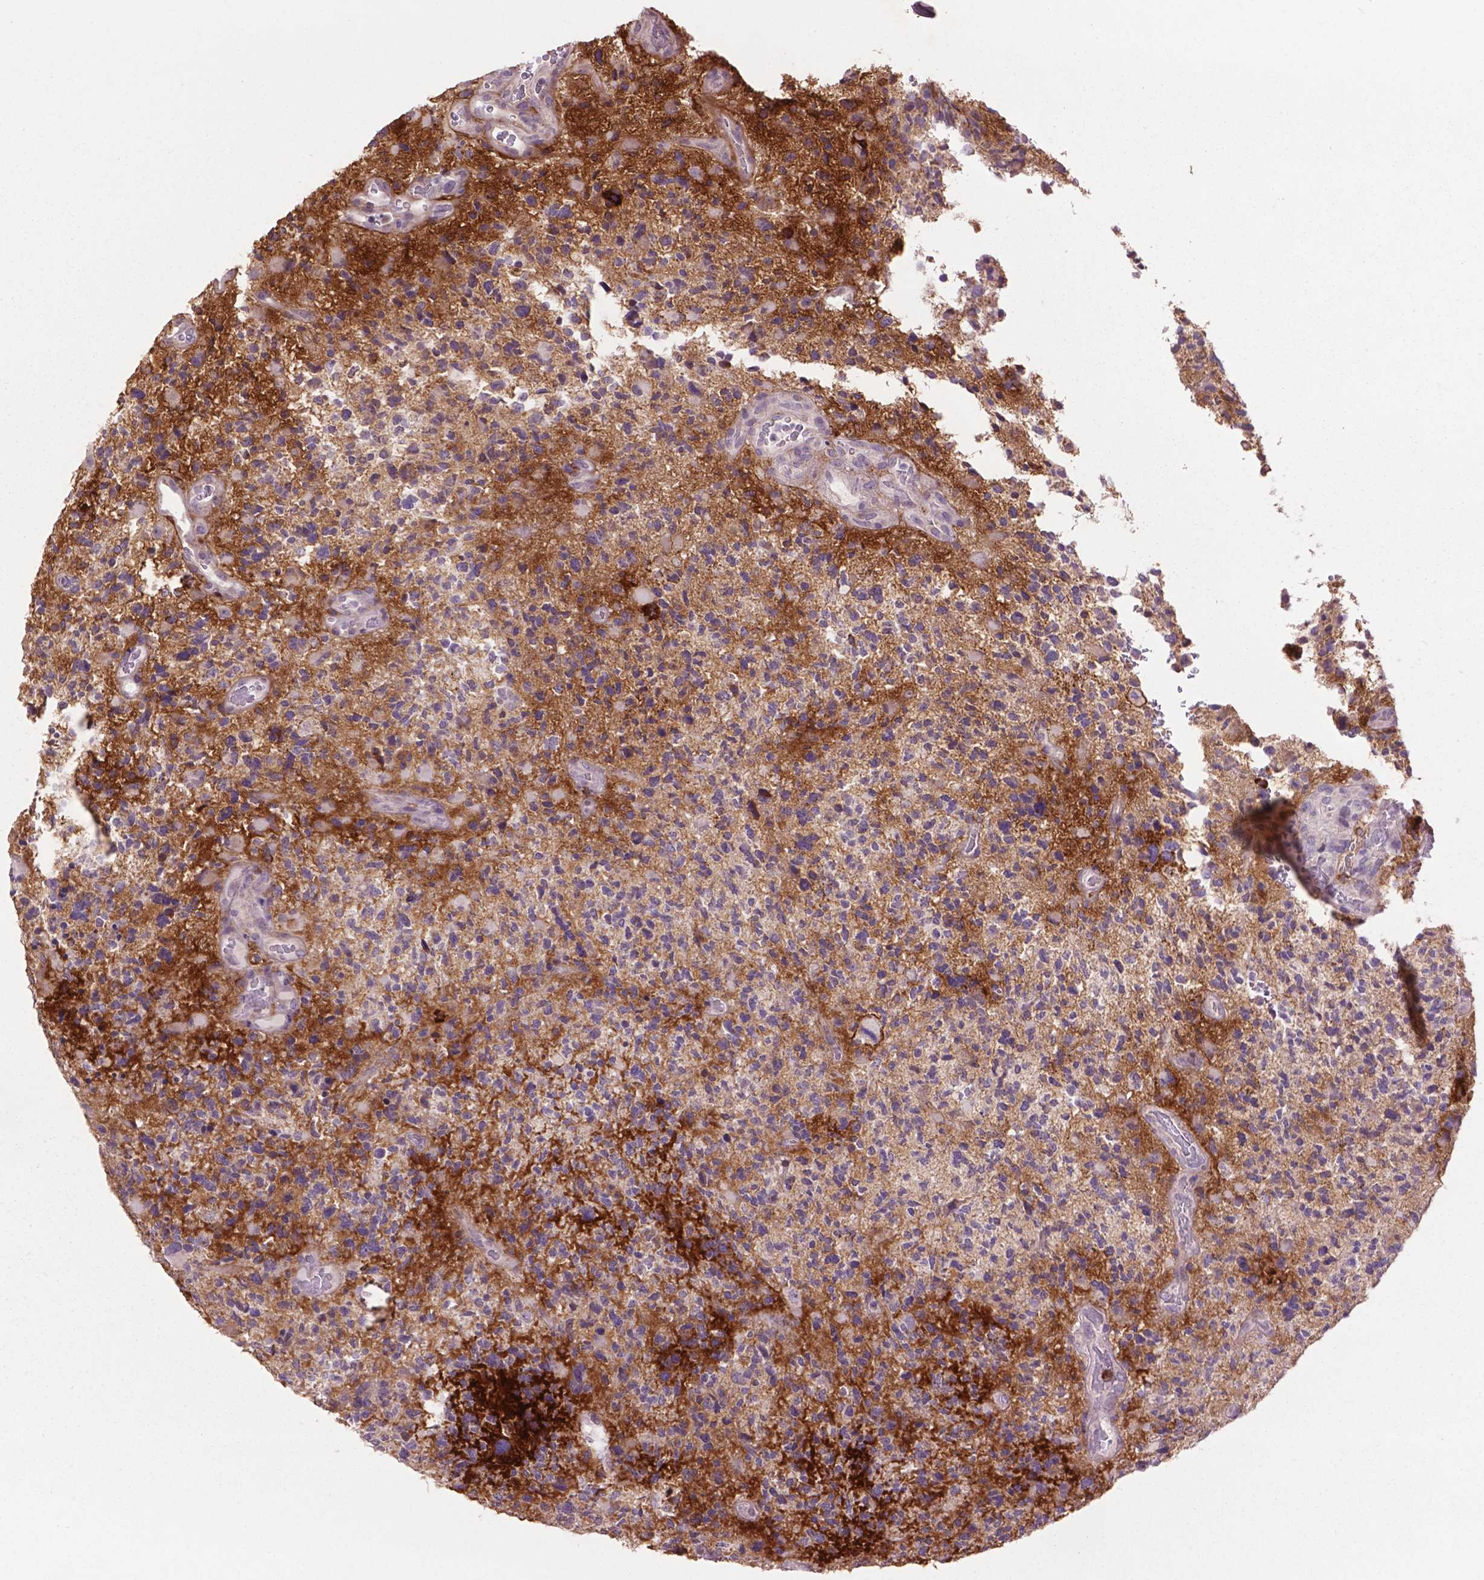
{"staining": {"intensity": "weak", "quantity": ">75%", "location": "cytoplasmic/membranous"}, "tissue": "glioma", "cell_type": "Tumor cells", "image_type": "cancer", "snomed": [{"axis": "morphology", "description": "Glioma, malignant, High grade"}, {"axis": "topography", "description": "Brain"}], "caption": "Glioma stained with a brown dye displays weak cytoplasmic/membranous positive expression in approximately >75% of tumor cells.", "gene": "LRRC3C", "patient": {"sex": "female", "age": 71}}